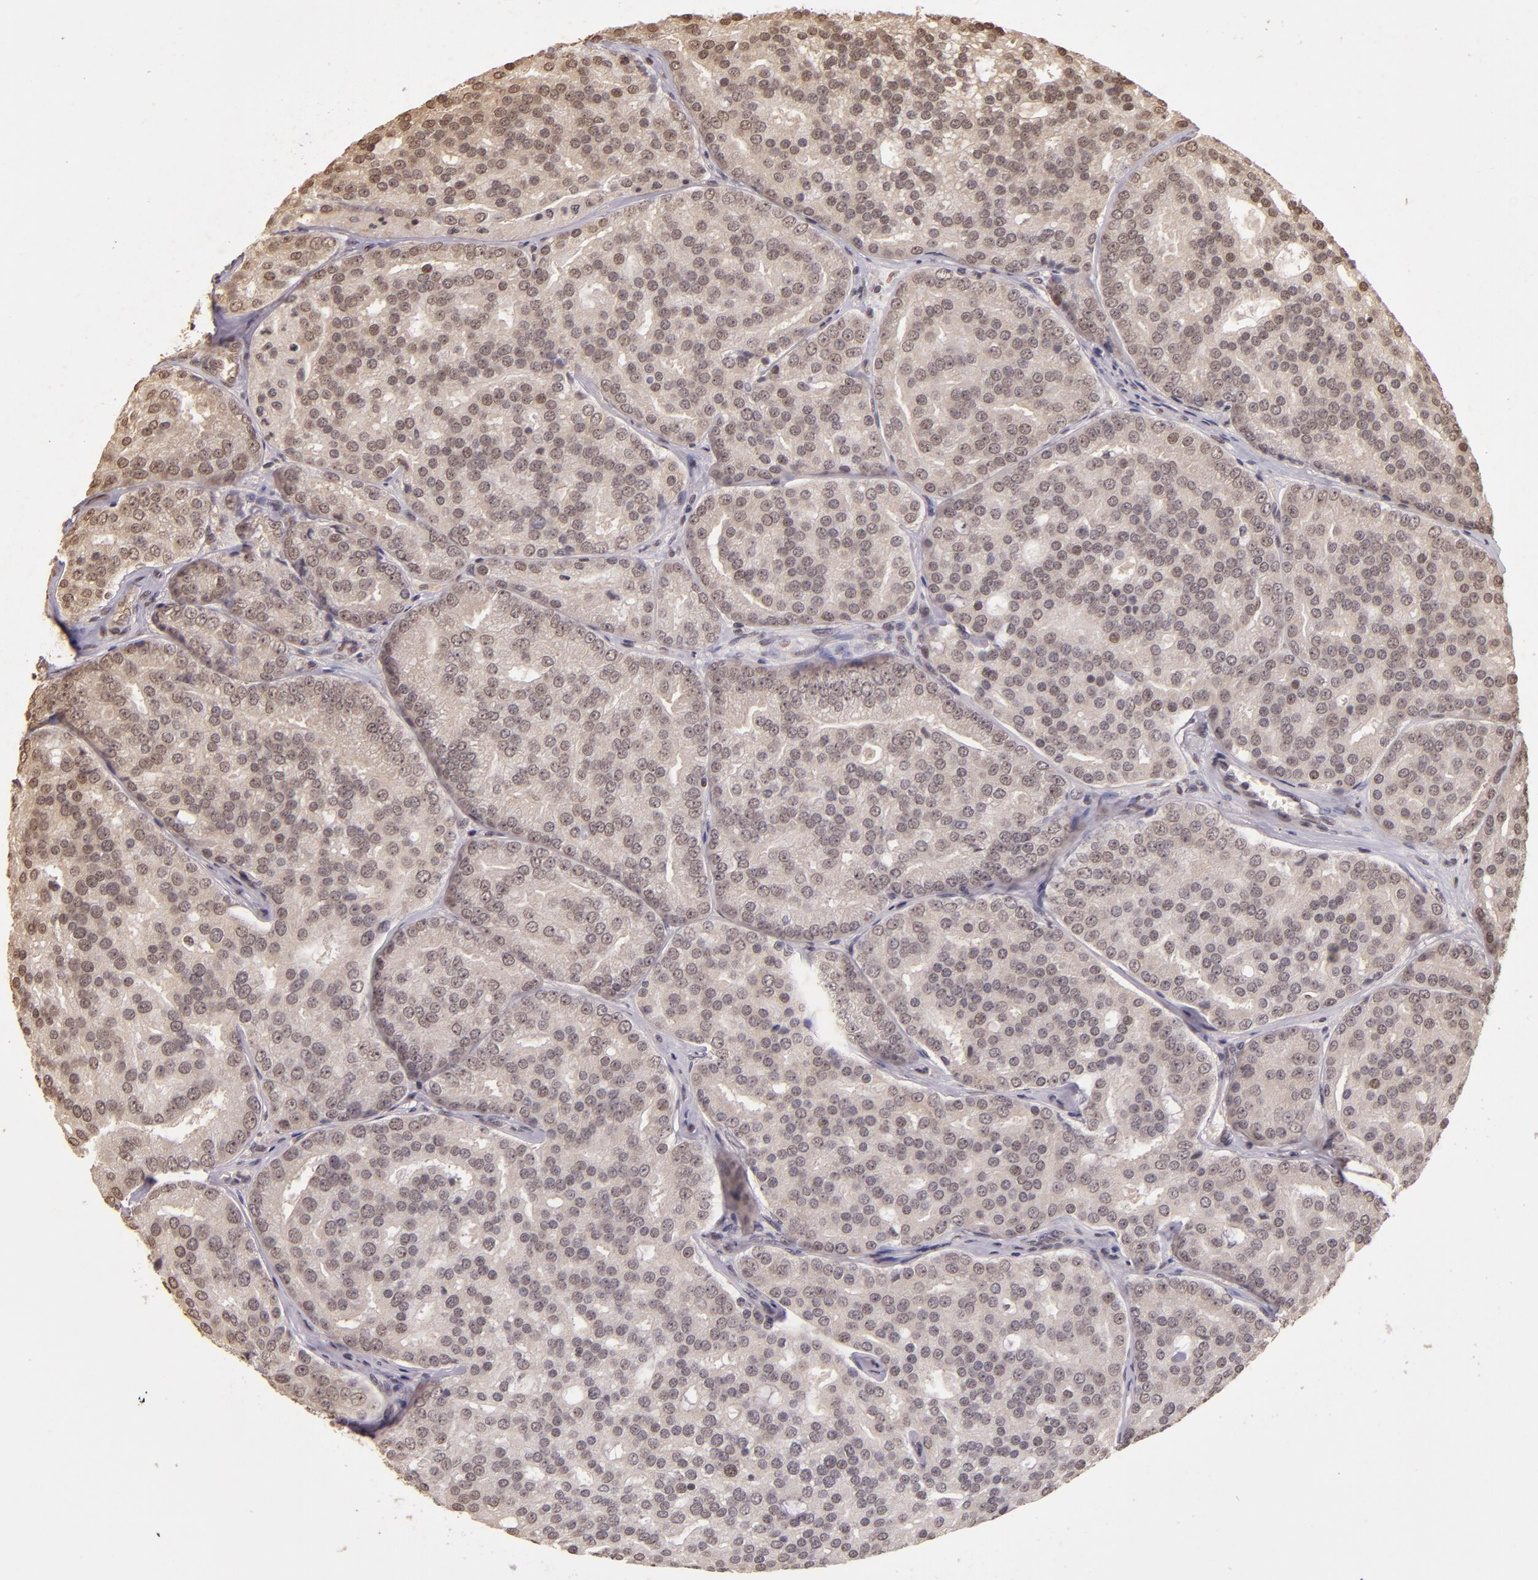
{"staining": {"intensity": "weak", "quantity": ">75%", "location": "cytoplasmic/membranous,nuclear"}, "tissue": "prostate cancer", "cell_type": "Tumor cells", "image_type": "cancer", "snomed": [{"axis": "morphology", "description": "Adenocarcinoma, High grade"}, {"axis": "topography", "description": "Prostate"}], "caption": "Human prostate high-grade adenocarcinoma stained with a protein marker exhibits weak staining in tumor cells.", "gene": "CUL1", "patient": {"sex": "male", "age": 64}}